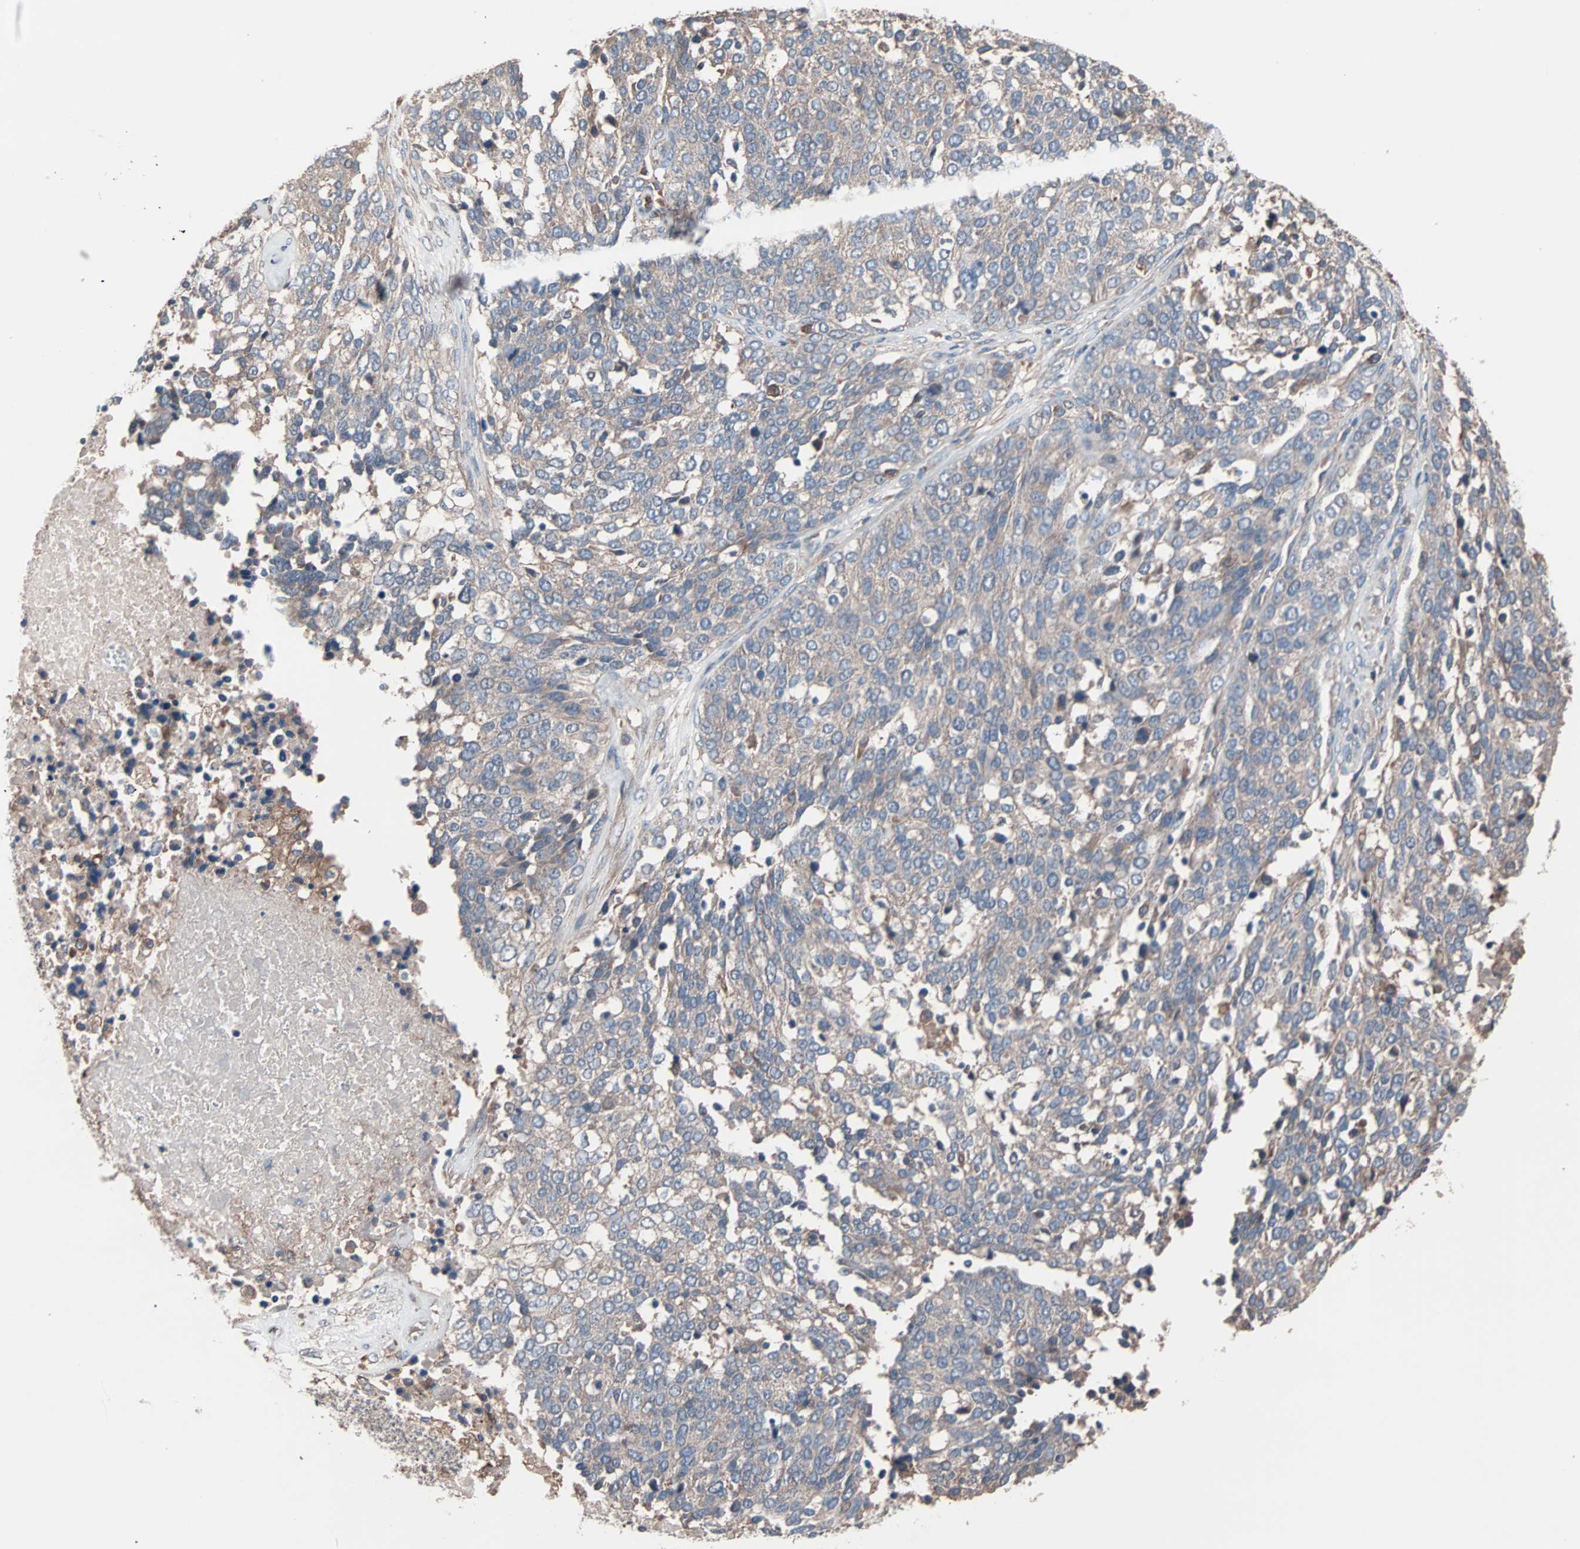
{"staining": {"intensity": "weak", "quantity": "25%-75%", "location": "cytoplasmic/membranous"}, "tissue": "ovarian cancer", "cell_type": "Tumor cells", "image_type": "cancer", "snomed": [{"axis": "morphology", "description": "Cystadenocarcinoma, serous, NOS"}, {"axis": "topography", "description": "Ovary"}], "caption": "DAB (3,3'-diaminobenzidine) immunohistochemical staining of serous cystadenocarcinoma (ovarian) displays weak cytoplasmic/membranous protein staining in approximately 25%-75% of tumor cells.", "gene": "ATG7", "patient": {"sex": "female", "age": 44}}